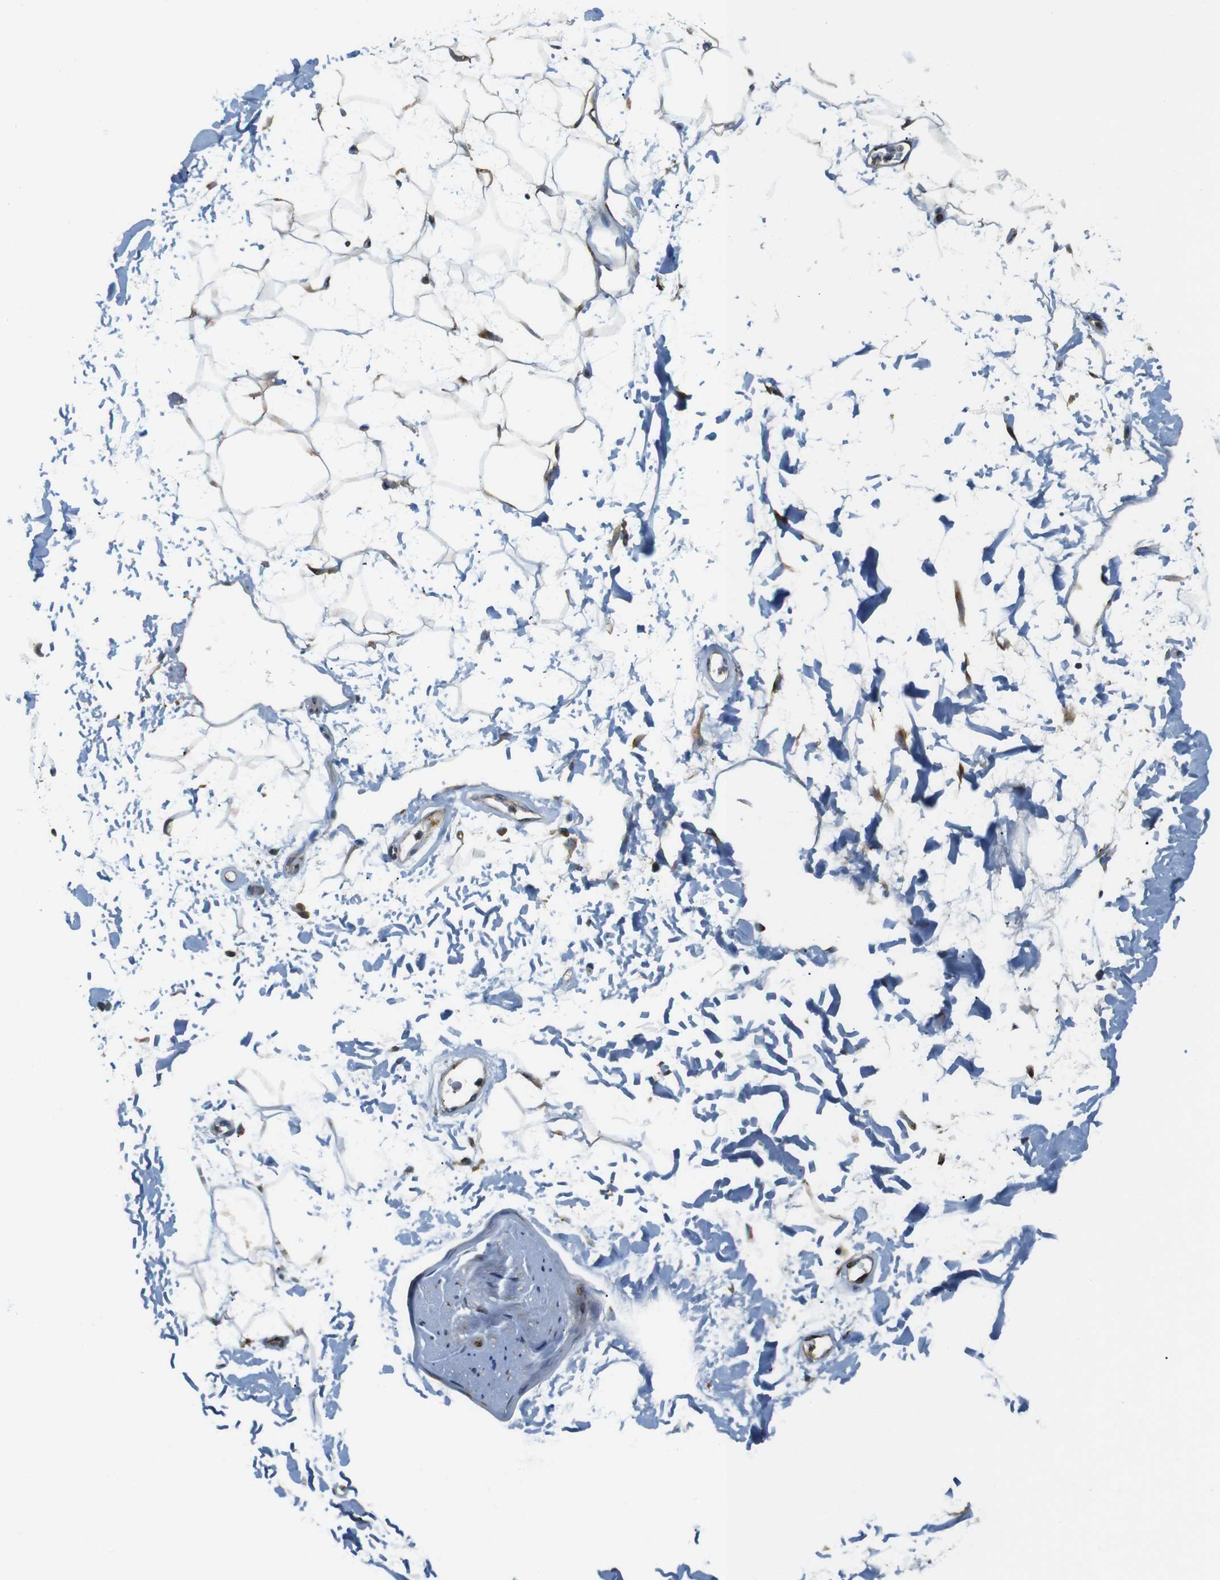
{"staining": {"intensity": "moderate", "quantity": "<25%", "location": "cytoplasmic/membranous"}, "tissue": "soft tissue", "cell_type": "Peripheral nerve", "image_type": "normal", "snomed": [{"axis": "morphology", "description": "Normal tissue, NOS"}, {"axis": "topography", "description": "Soft tissue"}], "caption": "Human soft tissue stained with a brown dye displays moderate cytoplasmic/membranous positive staining in about <25% of peripheral nerve.", "gene": "TMEM143", "patient": {"sex": "male", "age": 72}}